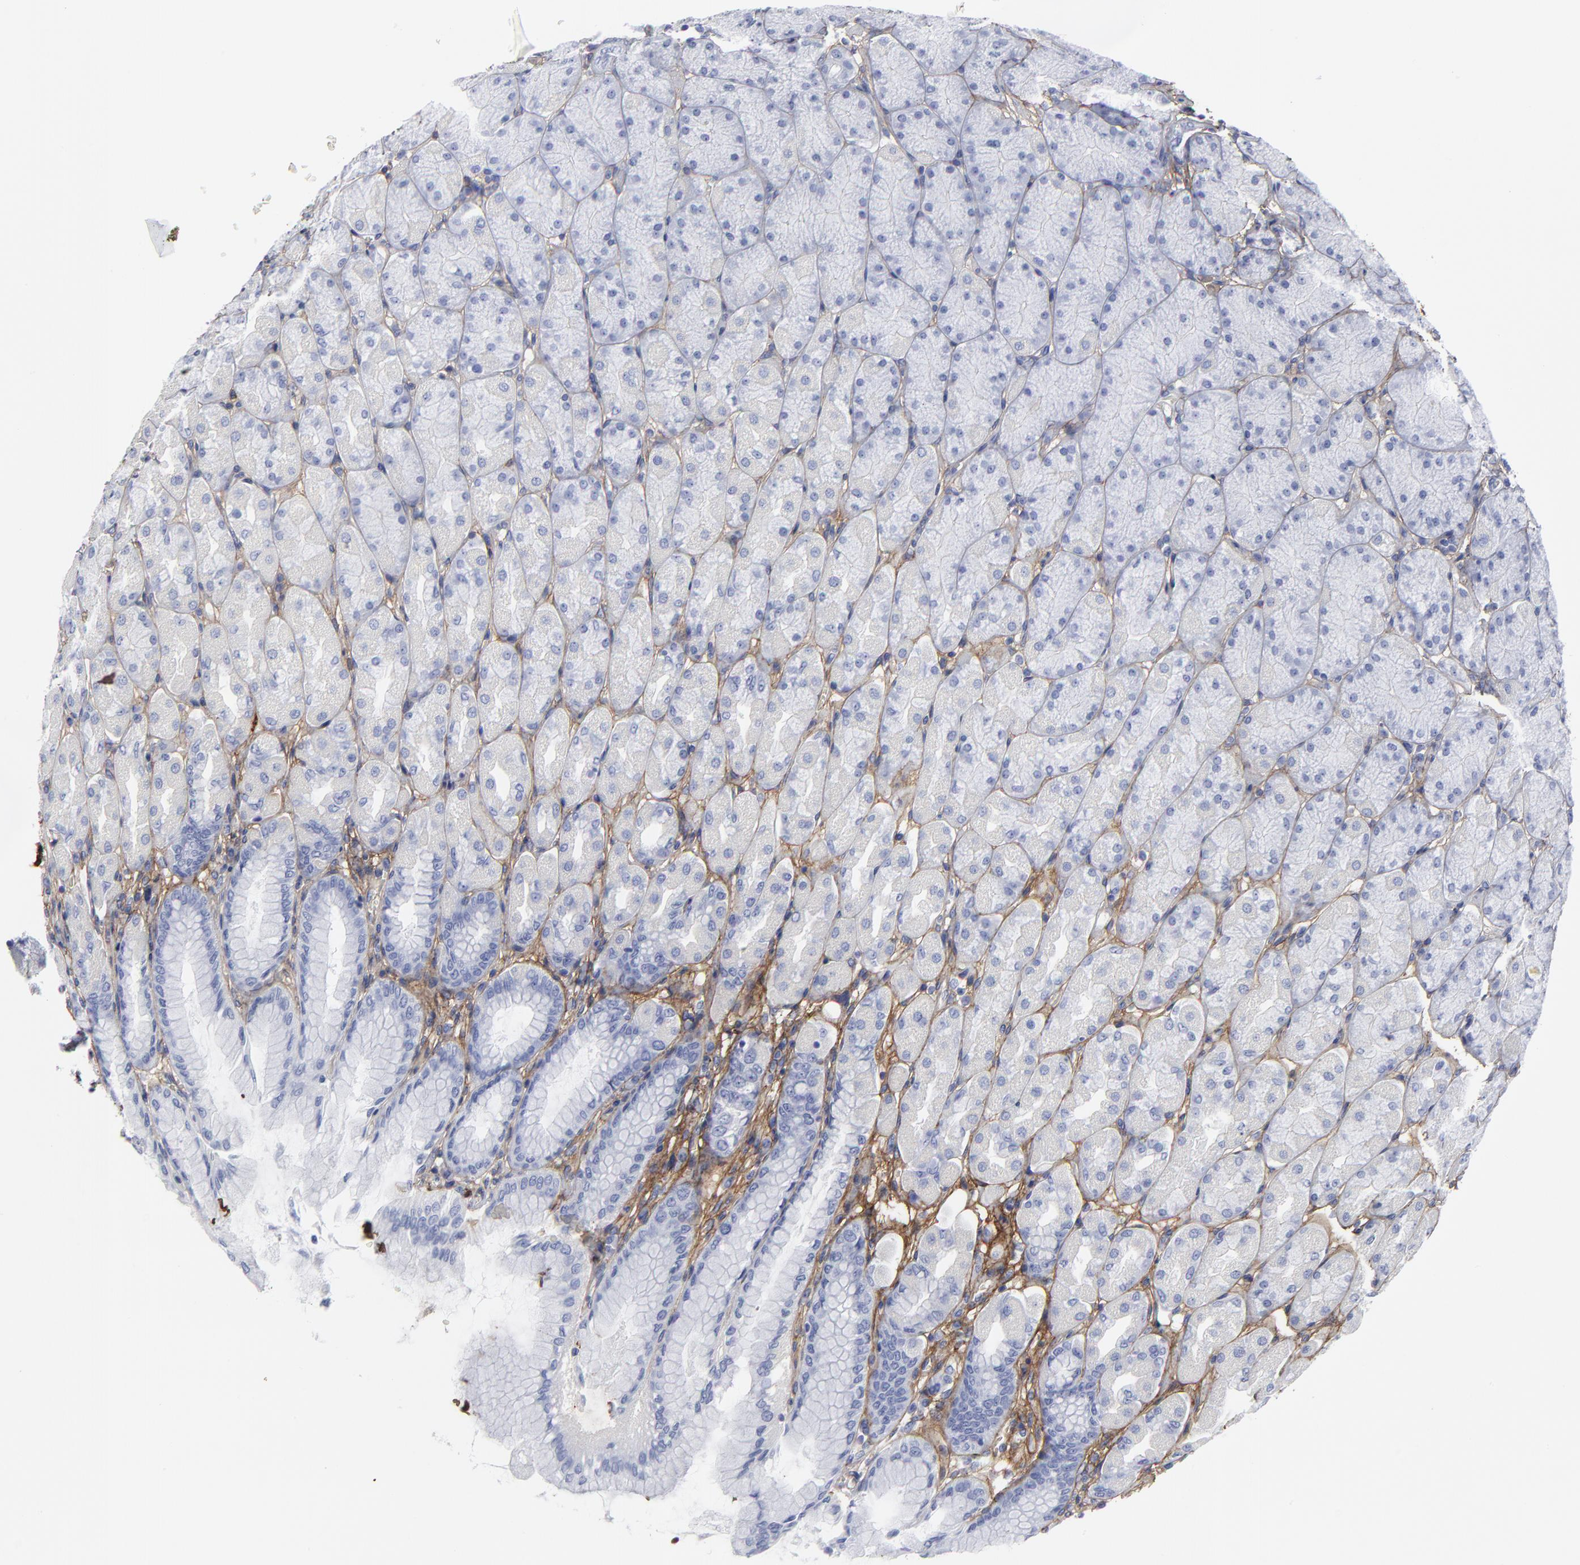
{"staining": {"intensity": "negative", "quantity": "none", "location": "none"}, "tissue": "stomach", "cell_type": "Glandular cells", "image_type": "normal", "snomed": [{"axis": "morphology", "description": "Normal tissue, NOS"}, {"axis": "topography", "description": "Stomach, upper"}], "caption": "The histopathology image reveals no significant expression in glandular cells of stomach.", "gene": "DCN", "patient": {"sex": "female", "age": 56}}